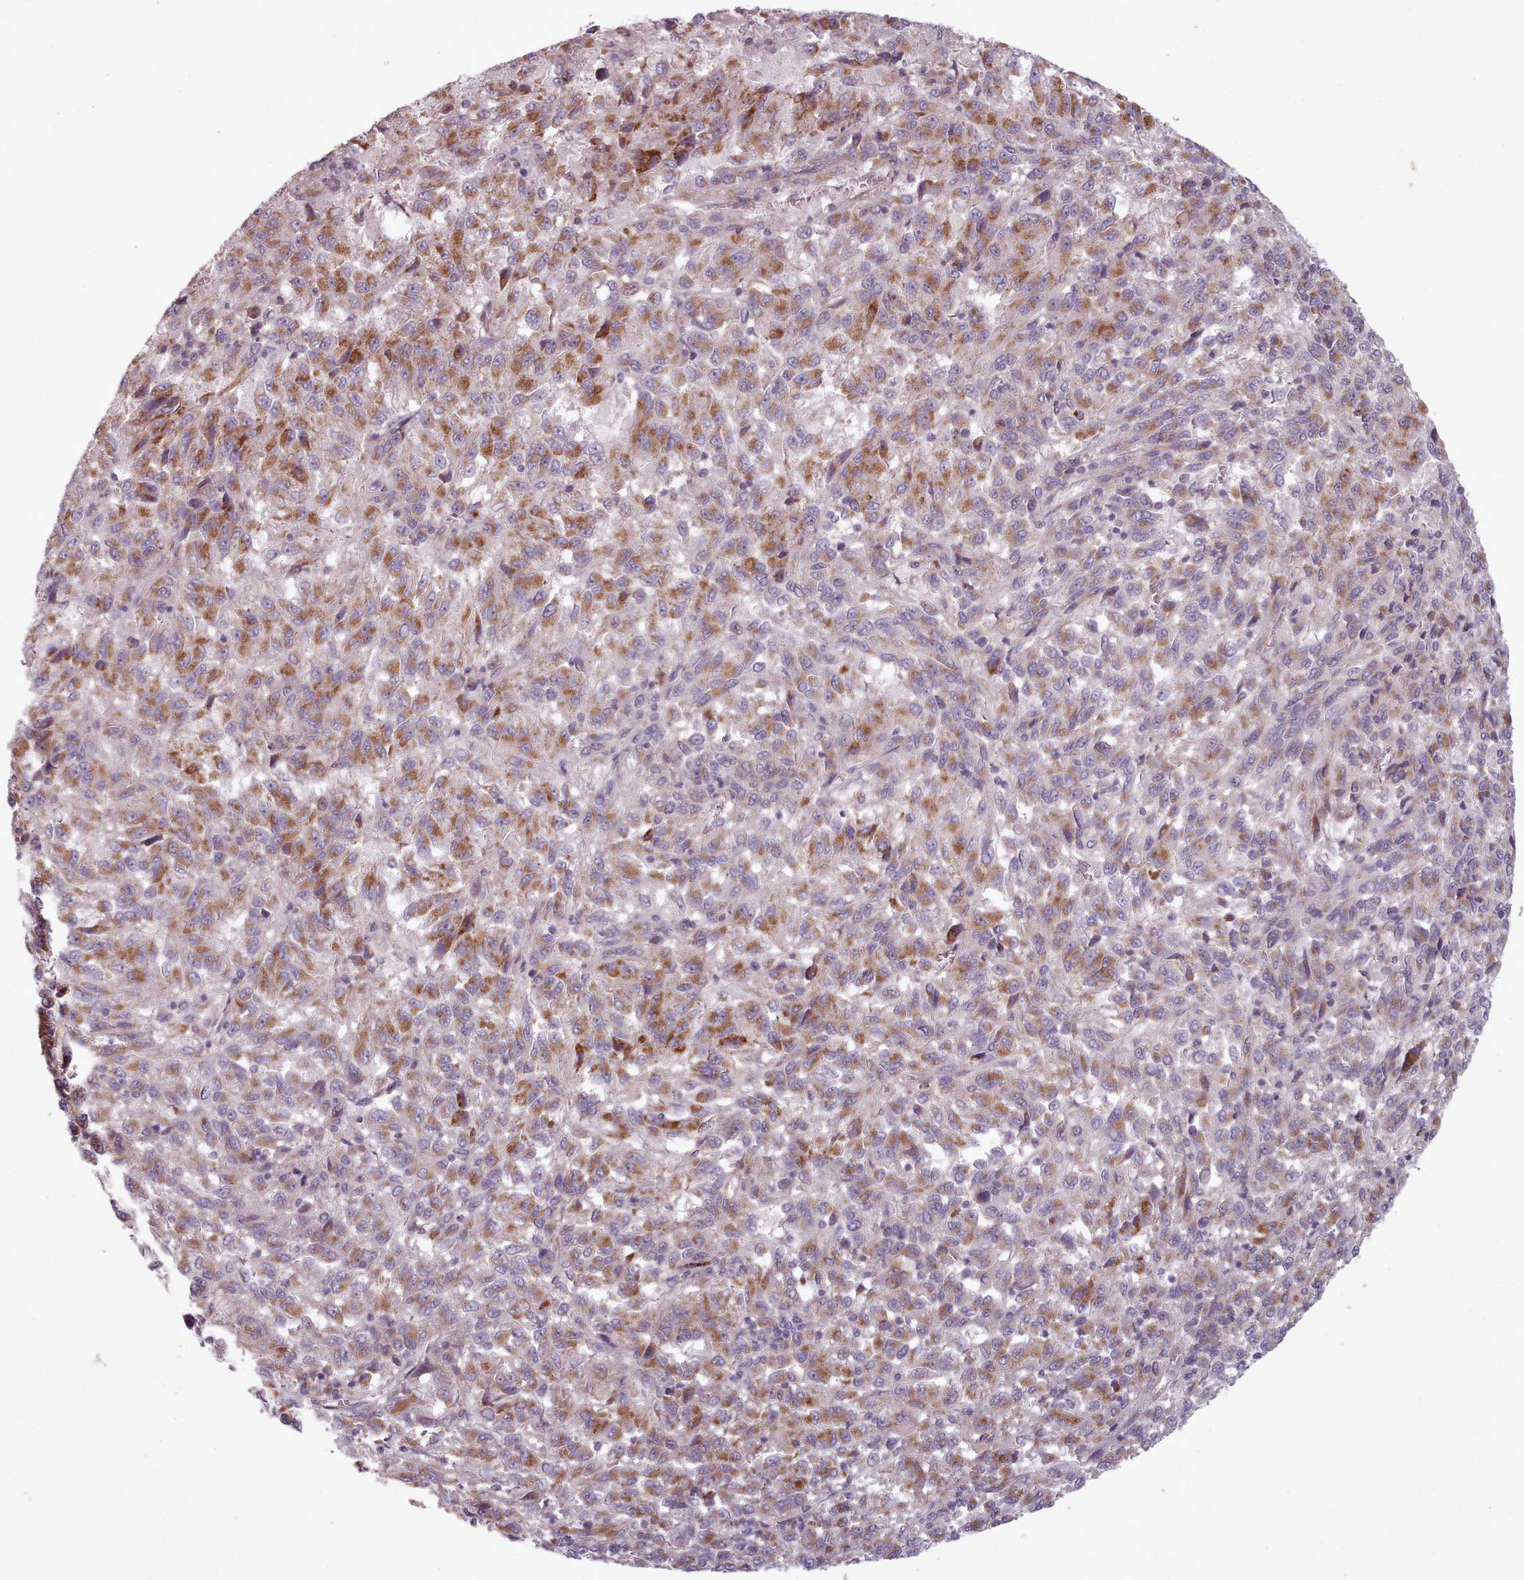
{"staining": {"intensity": "moderate", "quantity": ">75%", "location": "cytoplasmic/membranous"}, "tissue": "melanoma", "cell_type": "Tumor cells", "image_type": "cancer", "snomed": [{"axis": "morphology", "description": "Malignant melanoma, Metastatic site"}, {"axis": "topography", "description": "Lung"}], "caption": "A micrograph showing moderate cytoplasmic/membranous positivity in approximately >75% of tumor cells in malignant melanoma (metastatic site), as visualized by brown immunohistochemical staining.", "gene": "LAPTM5", "patient": {"sex": "male", "age": 64}}